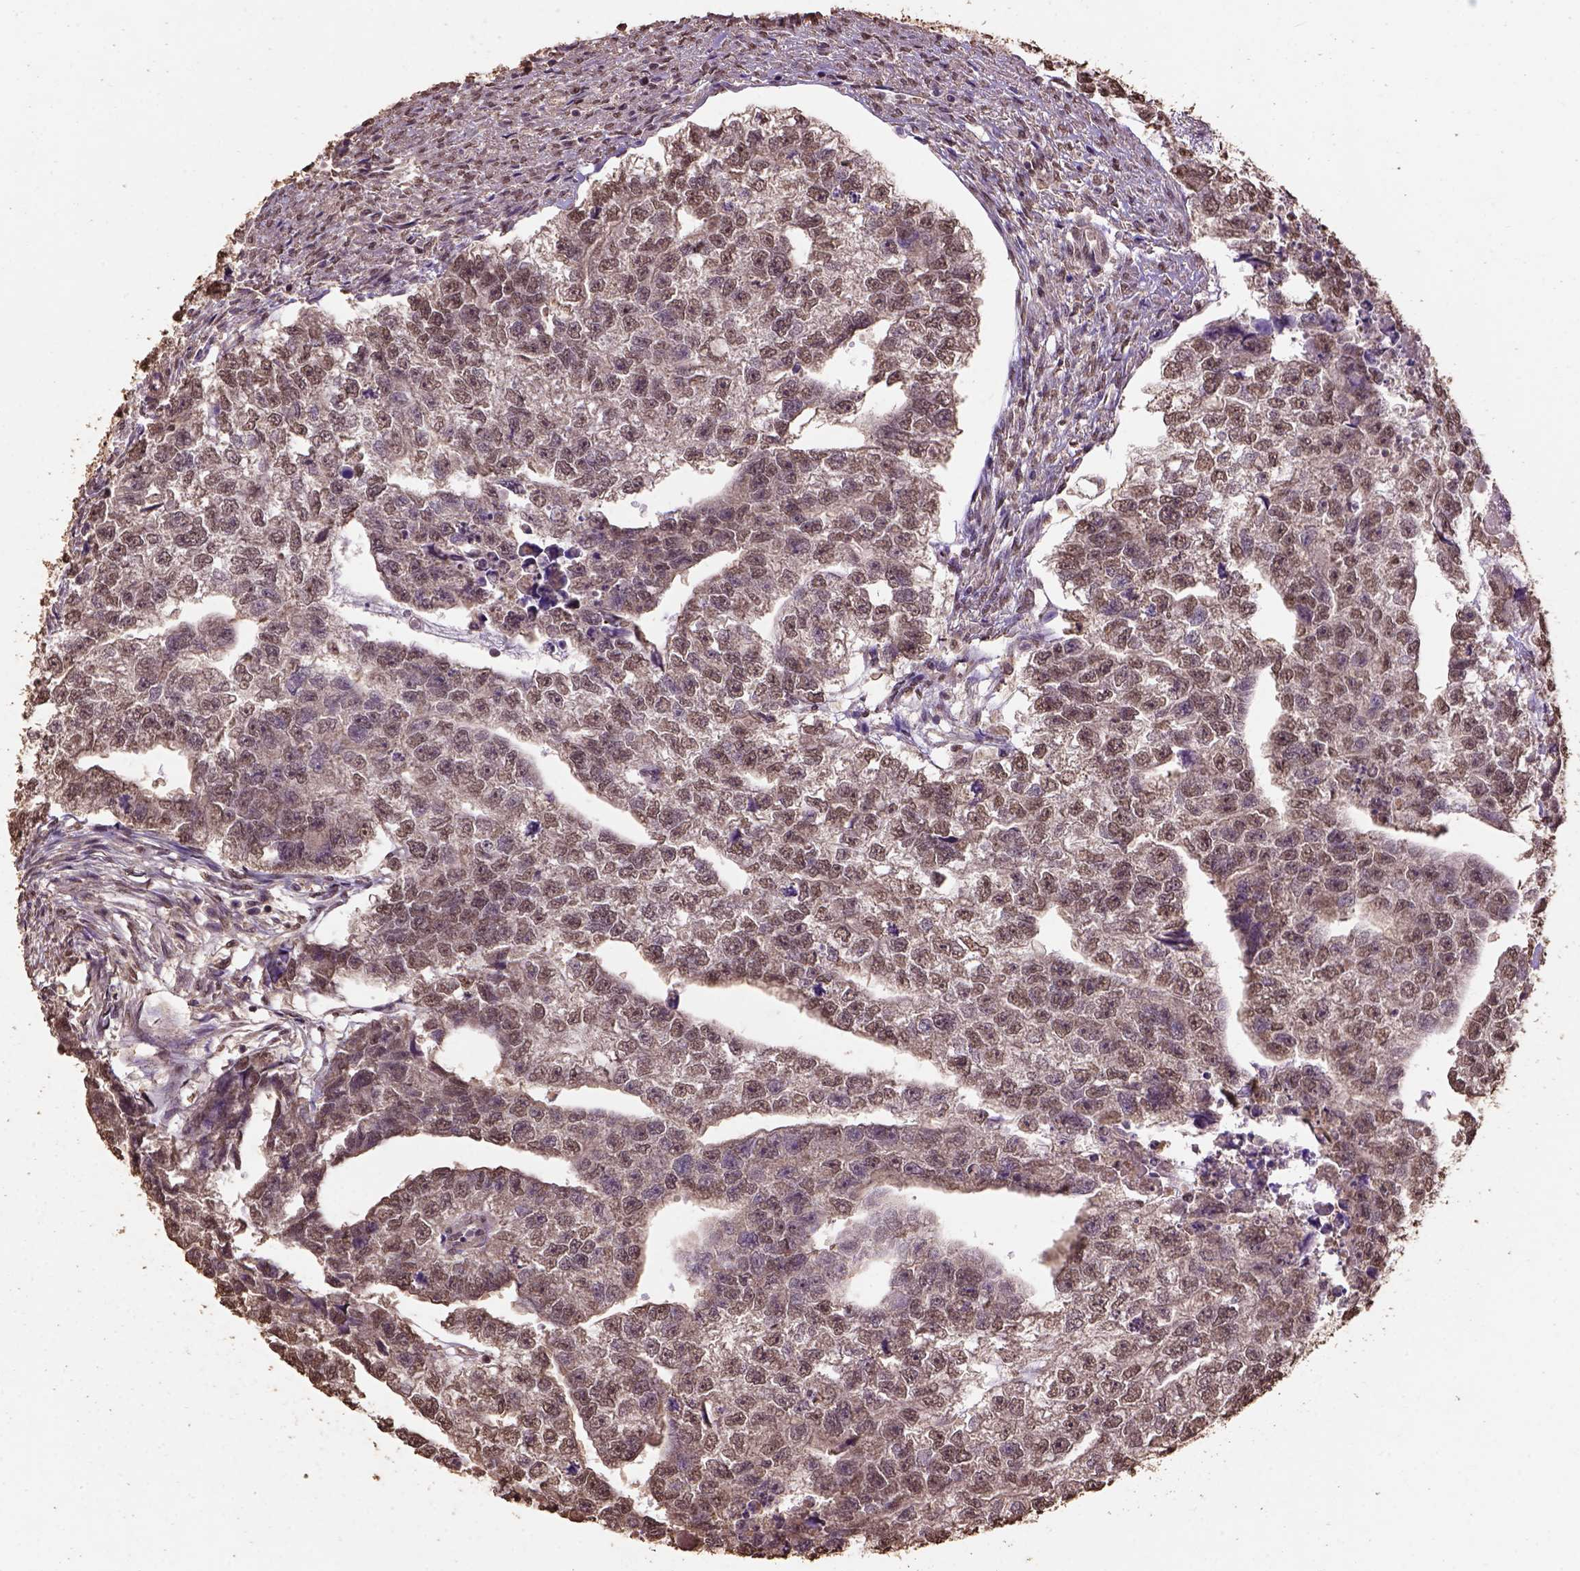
{"staining": {"intensity": "moderate", "quantity": ">75%", "location": "nuclear"}, "tissue": "testis cancer", "cell_type": "Tumor cells", "image_type": "cancer", "snomed": [{"axis": "morphology", "description": "Carcinoma, Embryonal, NOS"}, {"axis": "morphology", "description": "Teratoma, malignant, NOS"}, {"axis": "topography", "description": "Testis"}], "caption": "DAB (3,3'-diaminobenzidine) immunohistochemical staining of testis cancer (embryonal carcinoma) exhibits moderate nuclear protein expression in approximately >75% of tumor cells.", "gene": "CSTF2T", "patient": {"sex": "male", "age": 44}}